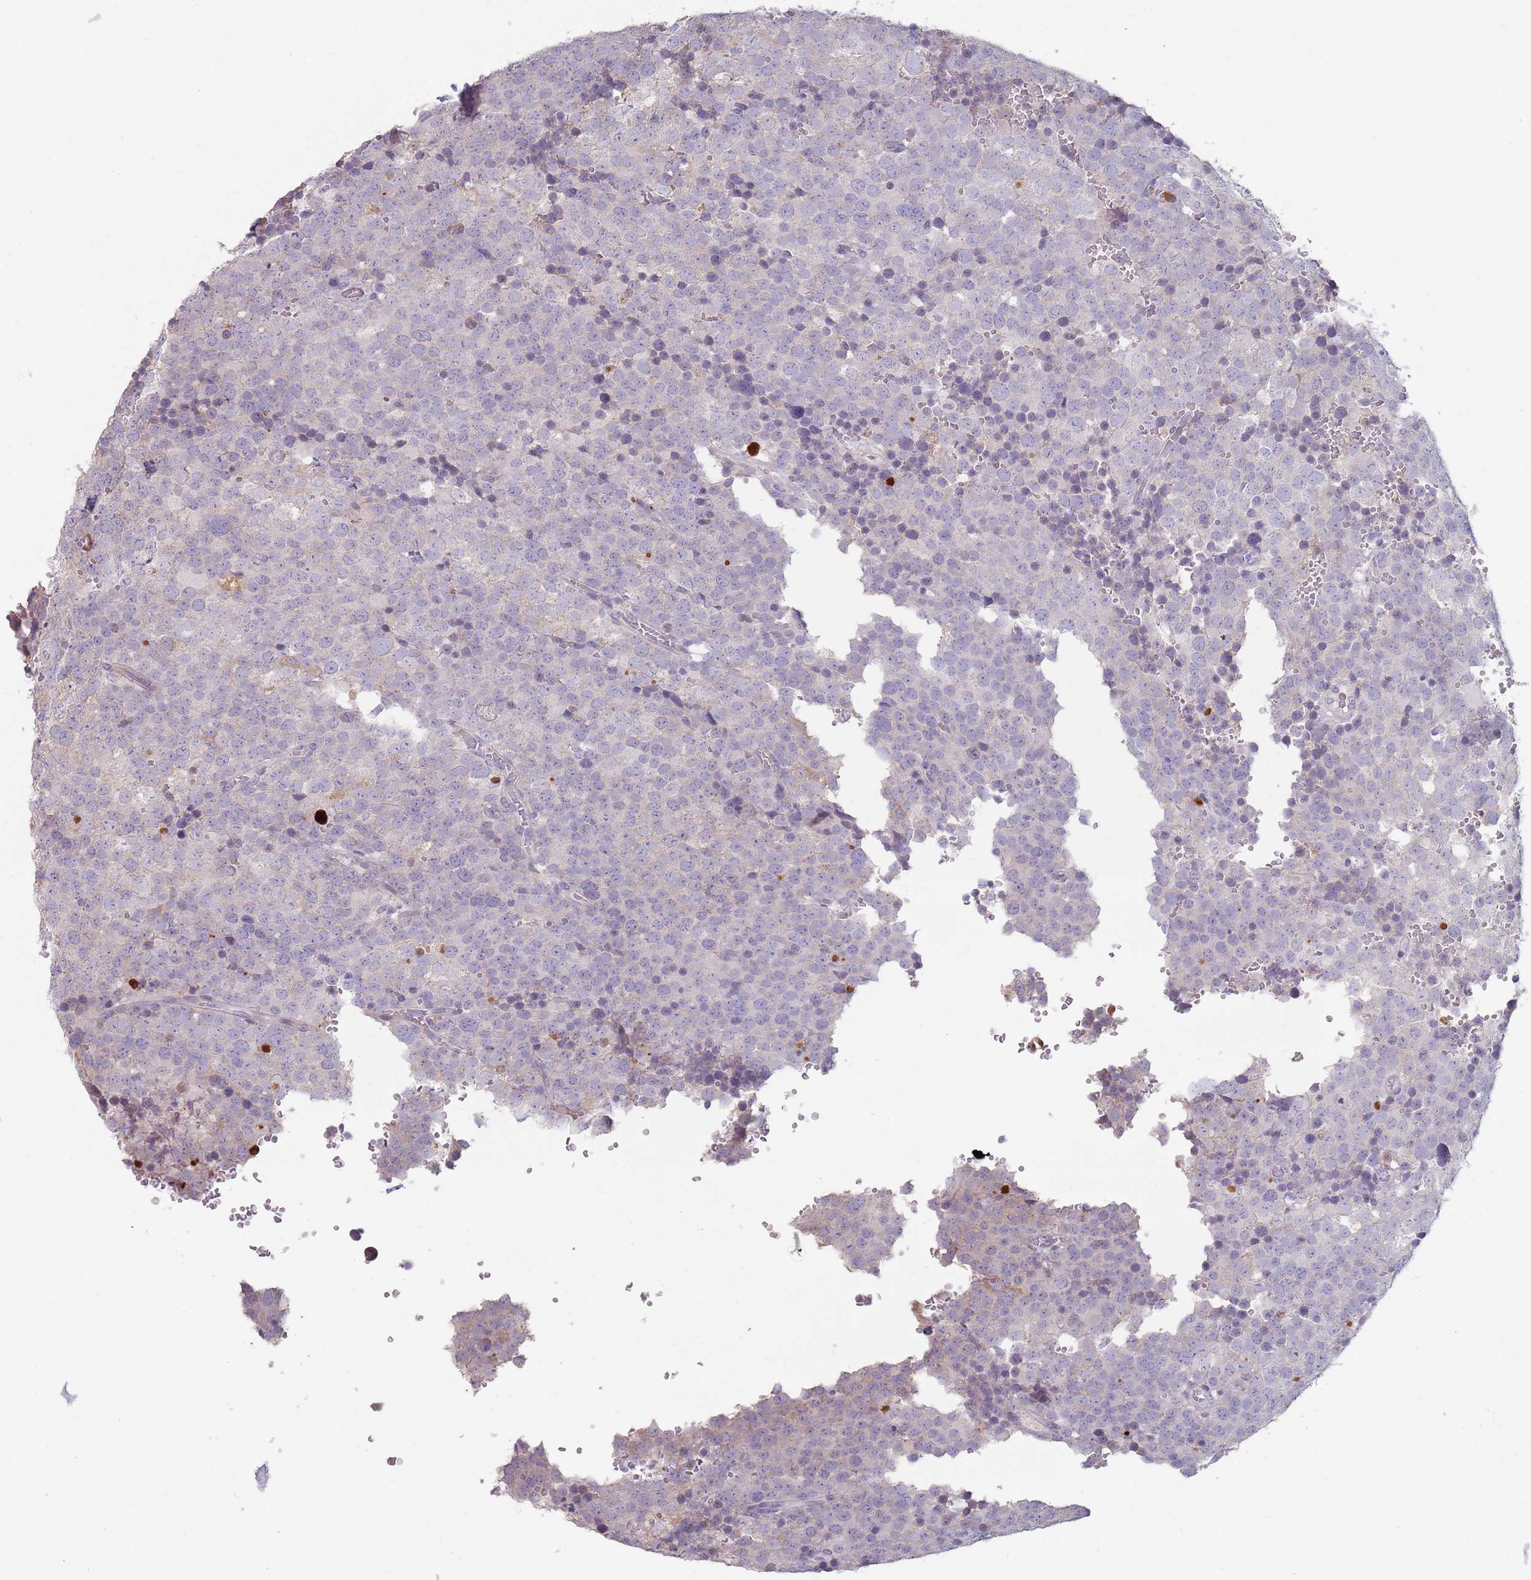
{"staining": {"intensity": "negative", "quantity": "none", "location": "none"}, "tissue": "testis cancer", "cell_type": "Tumor cells", "image_type": "cancer", "snomed": [{"axis": "morphology", "description": "Seminoma, NOS"}, {"axis": "topography", "description": "Testis"}], "caption": "Human testis seminoma stained for a protein using immunohistochemistry (IHC) displays no positivity in tumor cells.", "gene": "DXO", "patient": {"sex": "male", "age": 71}}